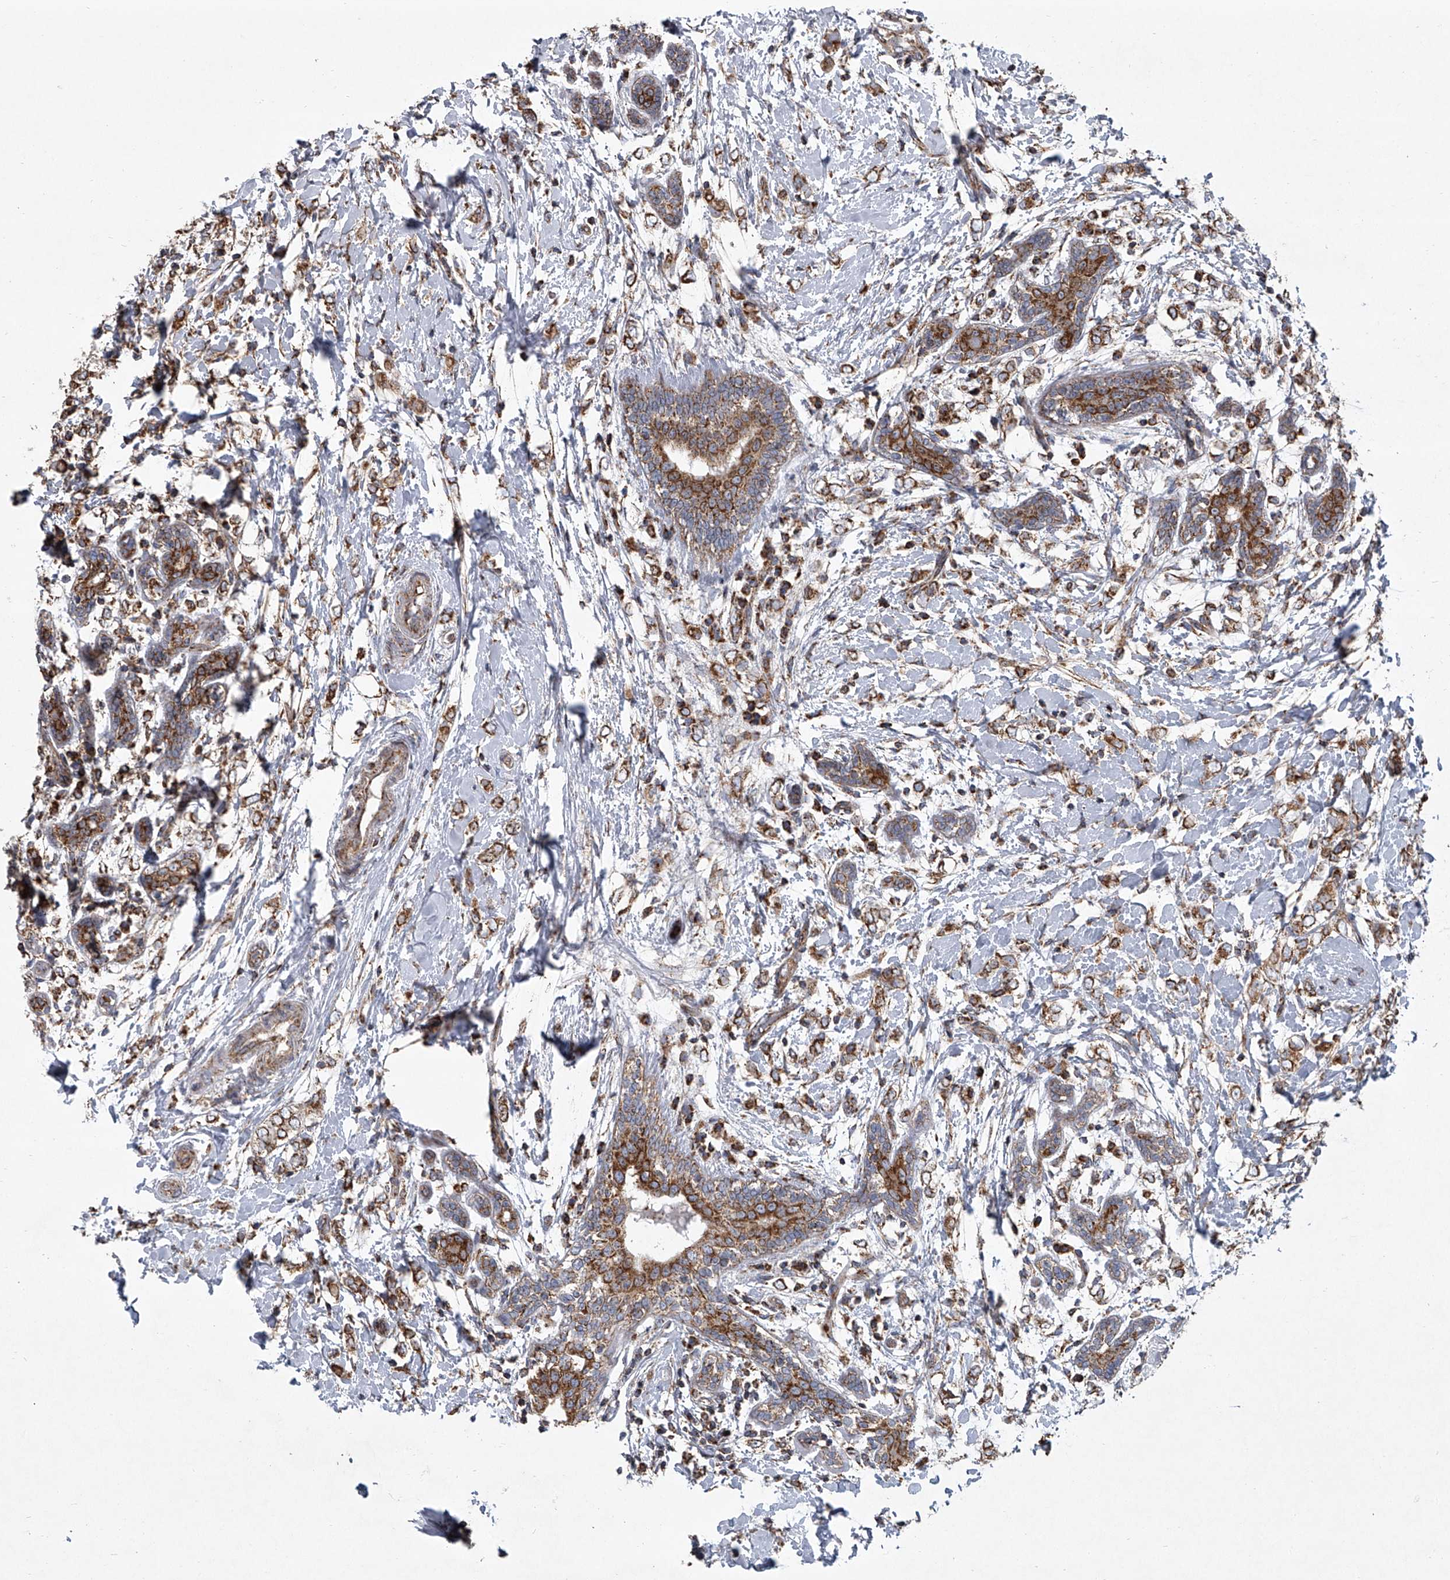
{"staining": {"intensity": "moderate", "quantity": ">75%", "location": "cytoplasmic/membranous"}, "tissue": "breast cancer", "cell_type": "Tumor cells", "image_type": "cancer", "snomed": [{"axis": "morphology", "description": "Normal tissue, NOS"}, {"axis": "morphology", "description": "Lobular carcinoma"}, {"axis": "topography", "description": "Breast"}], "caption": "Breast cancer (lobular carcinoma) stained for a protein exhibits moderate cytoplasmic/membranous positivity in tumor cells. (Stains: DAB in brown, nuclei in blue, Microscopy: brightfield microscopy at high magnification).", "gene": "ZC3H15", "patient": {"sex": "female", "age": 47}}